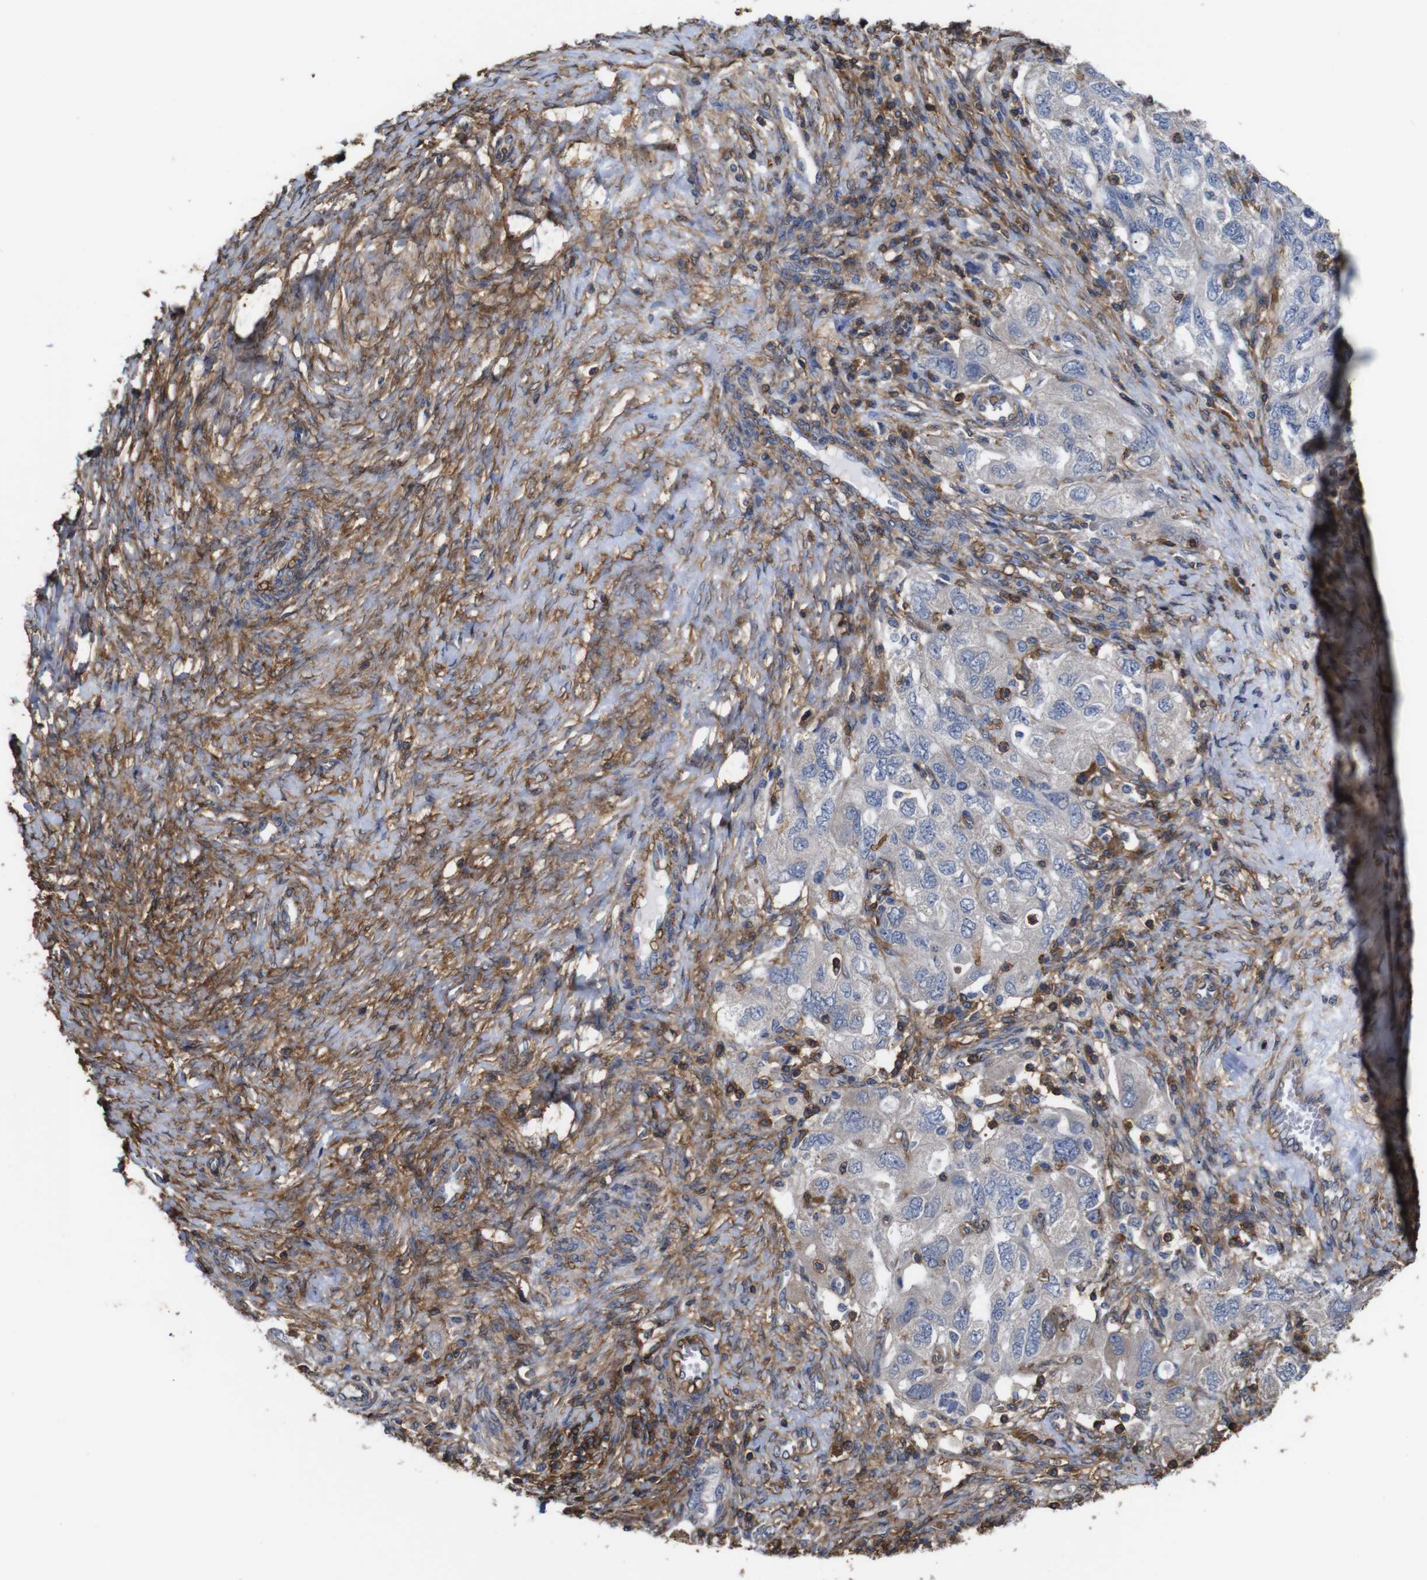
{"staining": {"intensity": "negative", "quantity": "none", "location": "none"}, "tissue": "ovarian cancer", "cell_type": "Tumor cells", "image_type": "cancer", "snomed": [{"axis": "morphology", "description": "Carcinoma, NOS"}, {"axis": "morphology", "description": "Cystadenocarcinoma, serous, NOS"}, {"axis": "topography", "description": "Ovary"}], "caption": "Ovarian cancer (serous cystadenocarcinoma) was stained to show a protein in brown. There is no significant expression in tumor cells. (DAB immunohistochemistry (IHC), high magnification).", "gene": "PI4KA", "patient": {"sex": "female", "age": 69}}